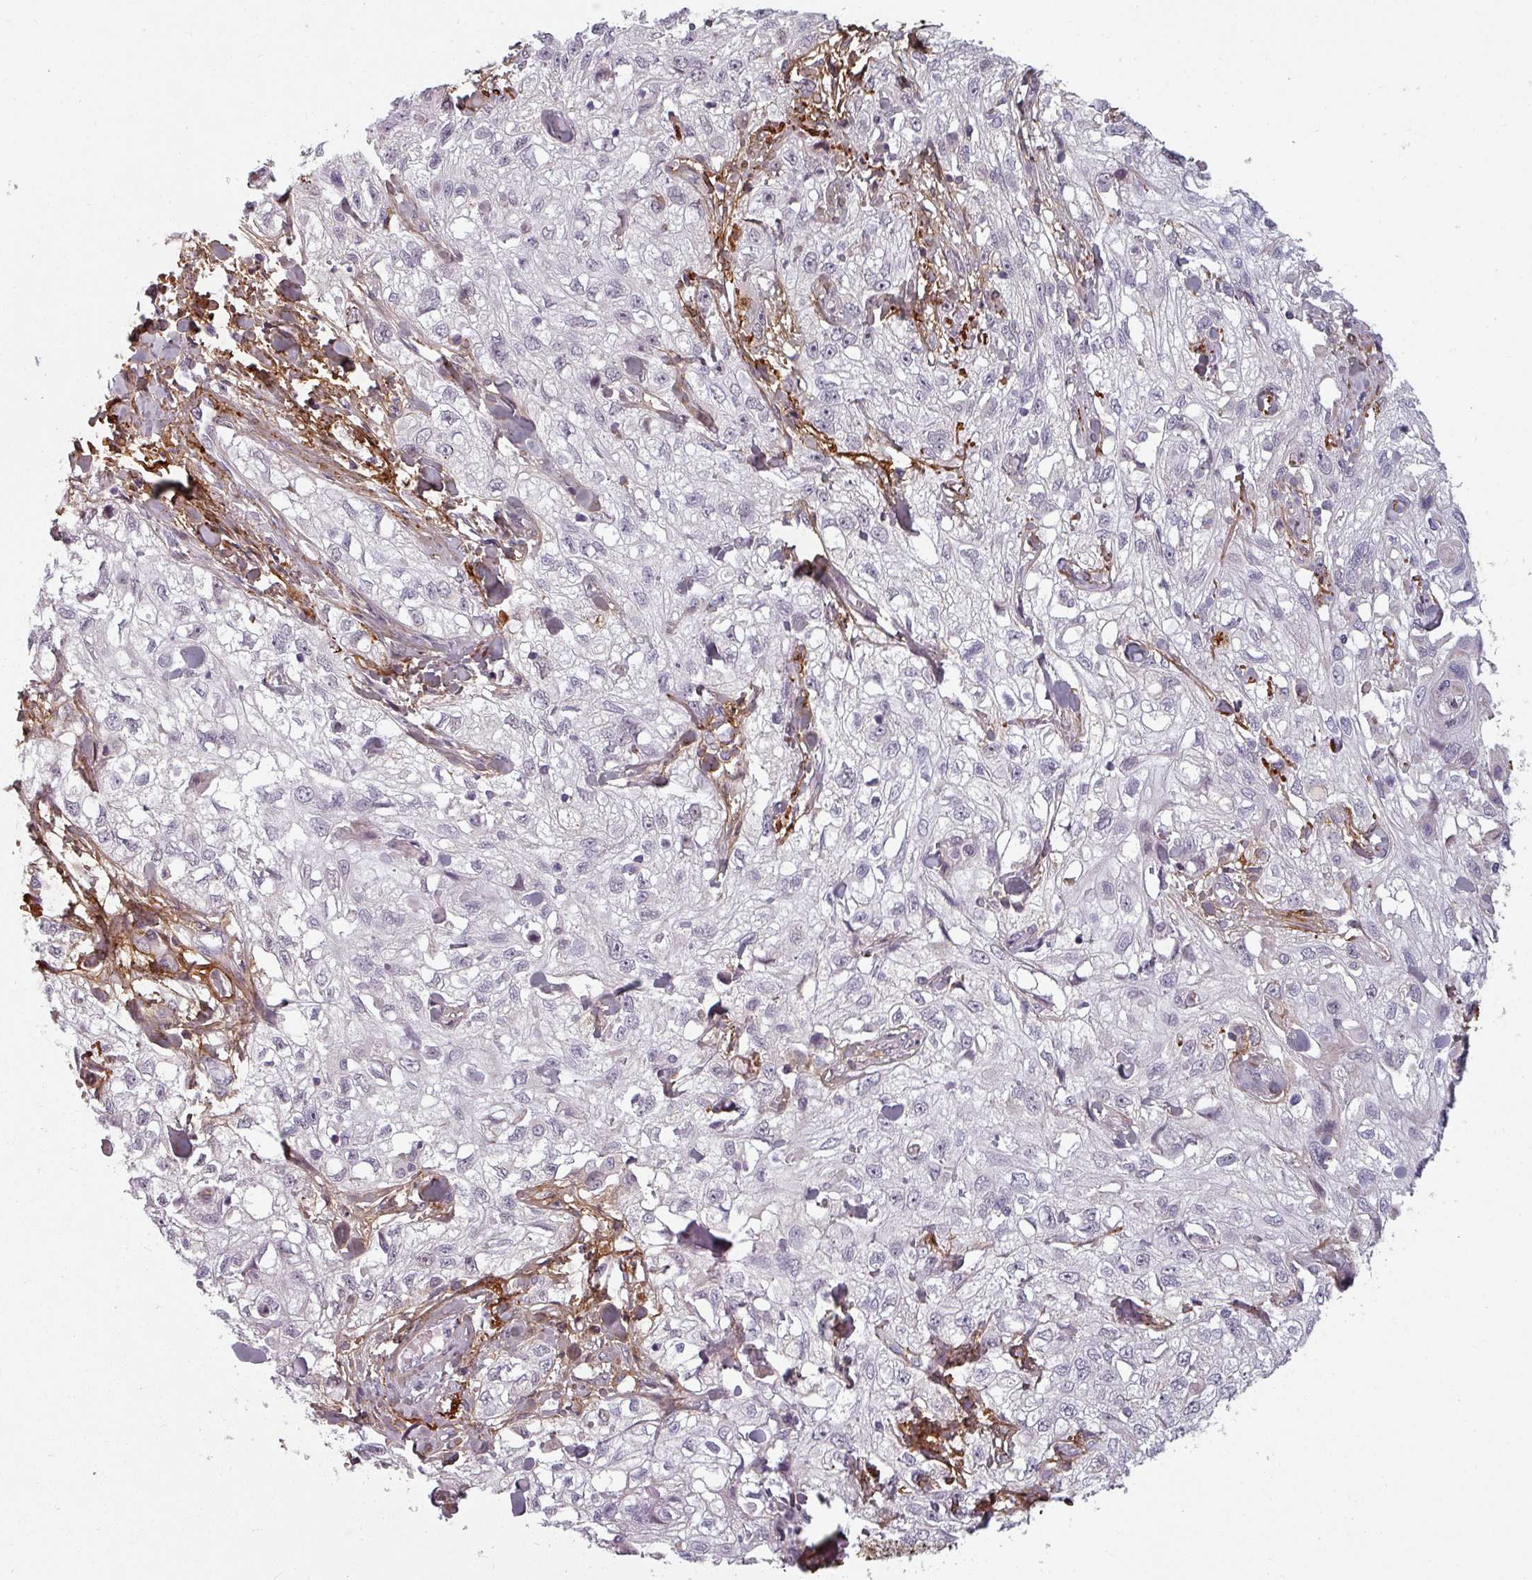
{"staining": {"intensity": "negative", "quantity": "none", "location": "none"}, "tissue": "skin cancer", "cell_type": "Tumor cells", "image_type": "cancer", "snomed": [{"axis": "morphology", "description": "Squamous cell carcinoma, NOS"}, {"axis": "topography", "description": "Skin"}, {"axis": "topography", "description": "Vulva"}], "caption": "Skin cancer was stained to show a protein in brown. There is no significant expression in tumor cells.", "gene": "CYB5RL", "patient": {"sex": "female", "age": 86}}